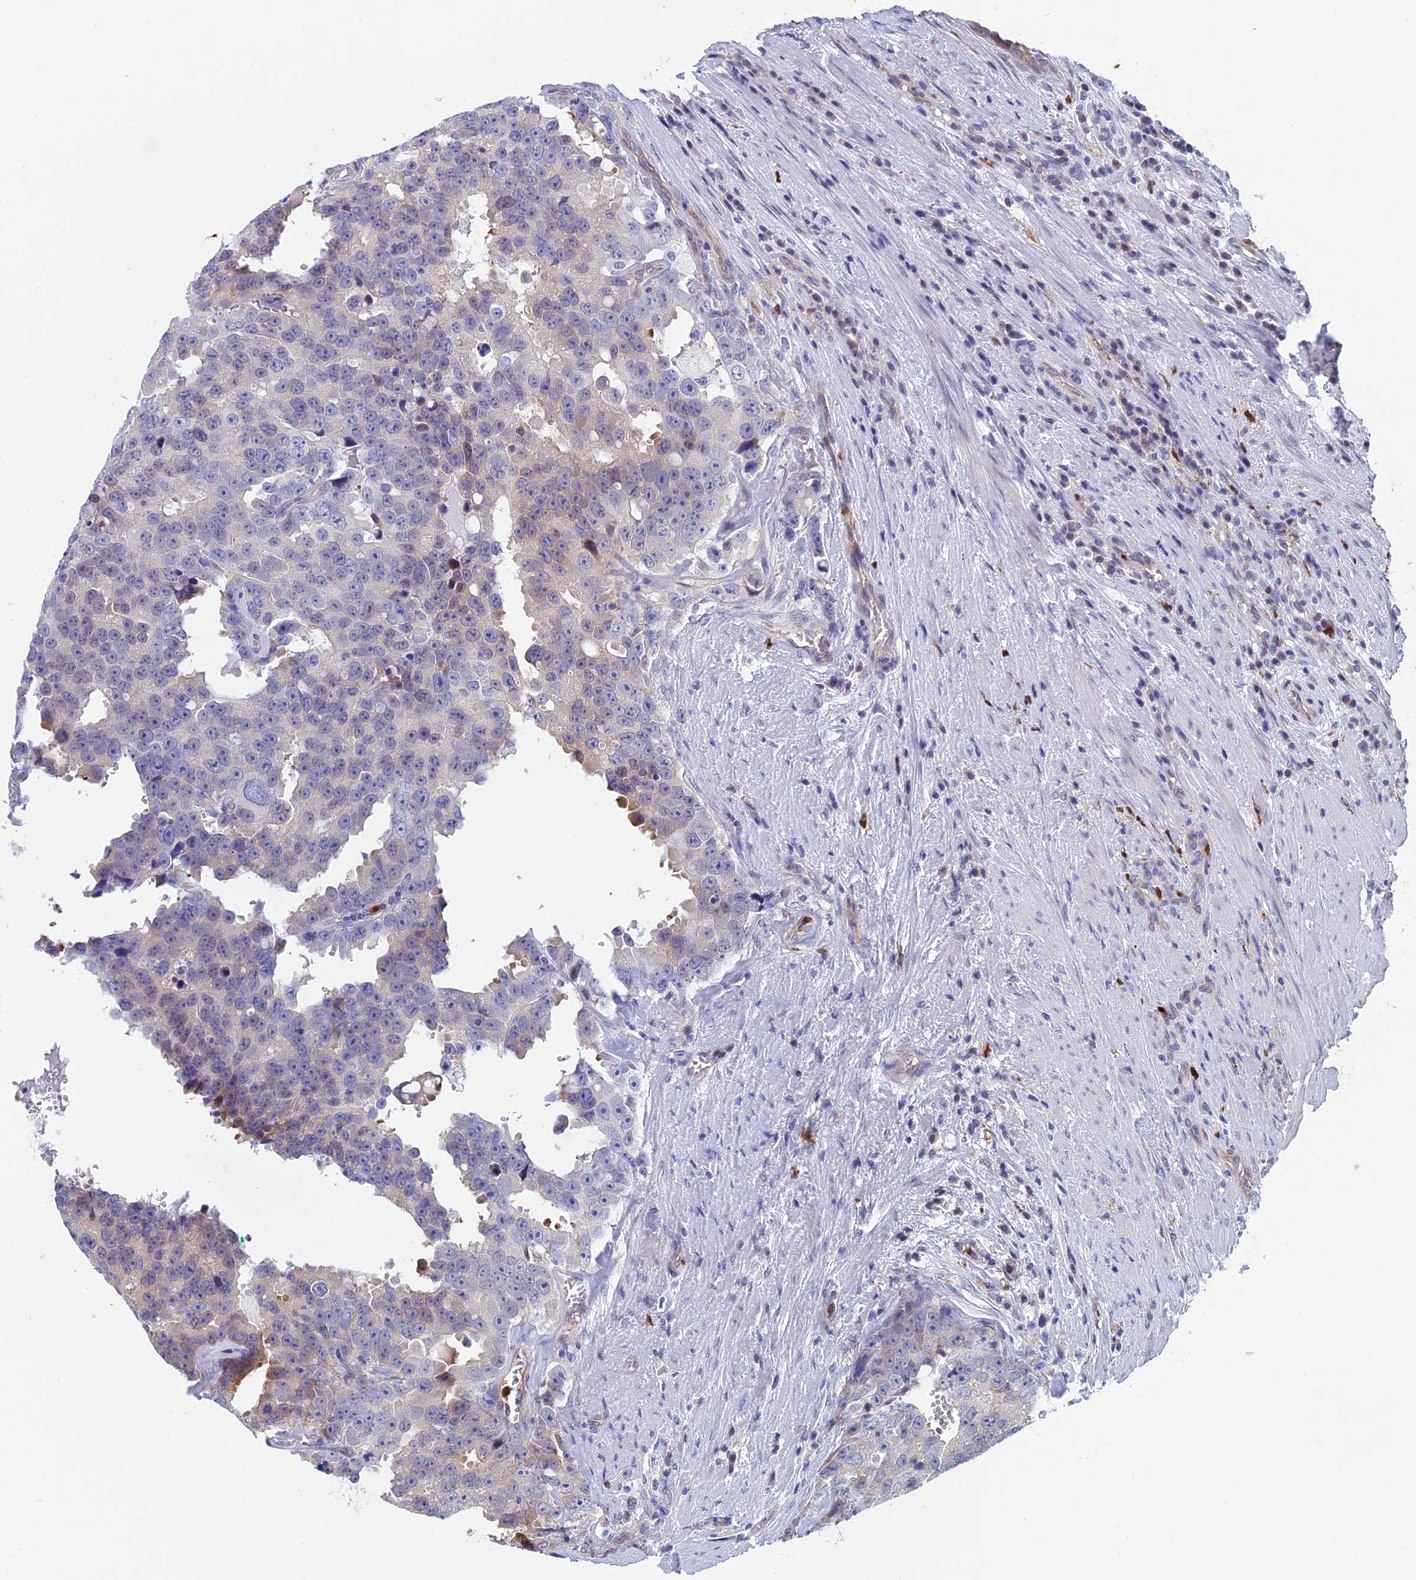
{"staining": {"intensity": "negative", "quantity": "none", "location": "none"}, "tissue": "prostate cancer", "cell_type": "Tumor cells", "image_type": "cancer", "snomed": [{"axis": "morphology", "description": "Adenocarcinoma, High grade"}, {"axis": "topography", "description": "Prostate"}], "caption": "Immunohistochemistry histopathology image of human prostate cancer (adenocarcinoma (high-grade)) stained for a protein (brown), which exhibits no expression in tumor cells.", "gene": "SLC26A1", "patient": {"sex": "male", "age": 71}}